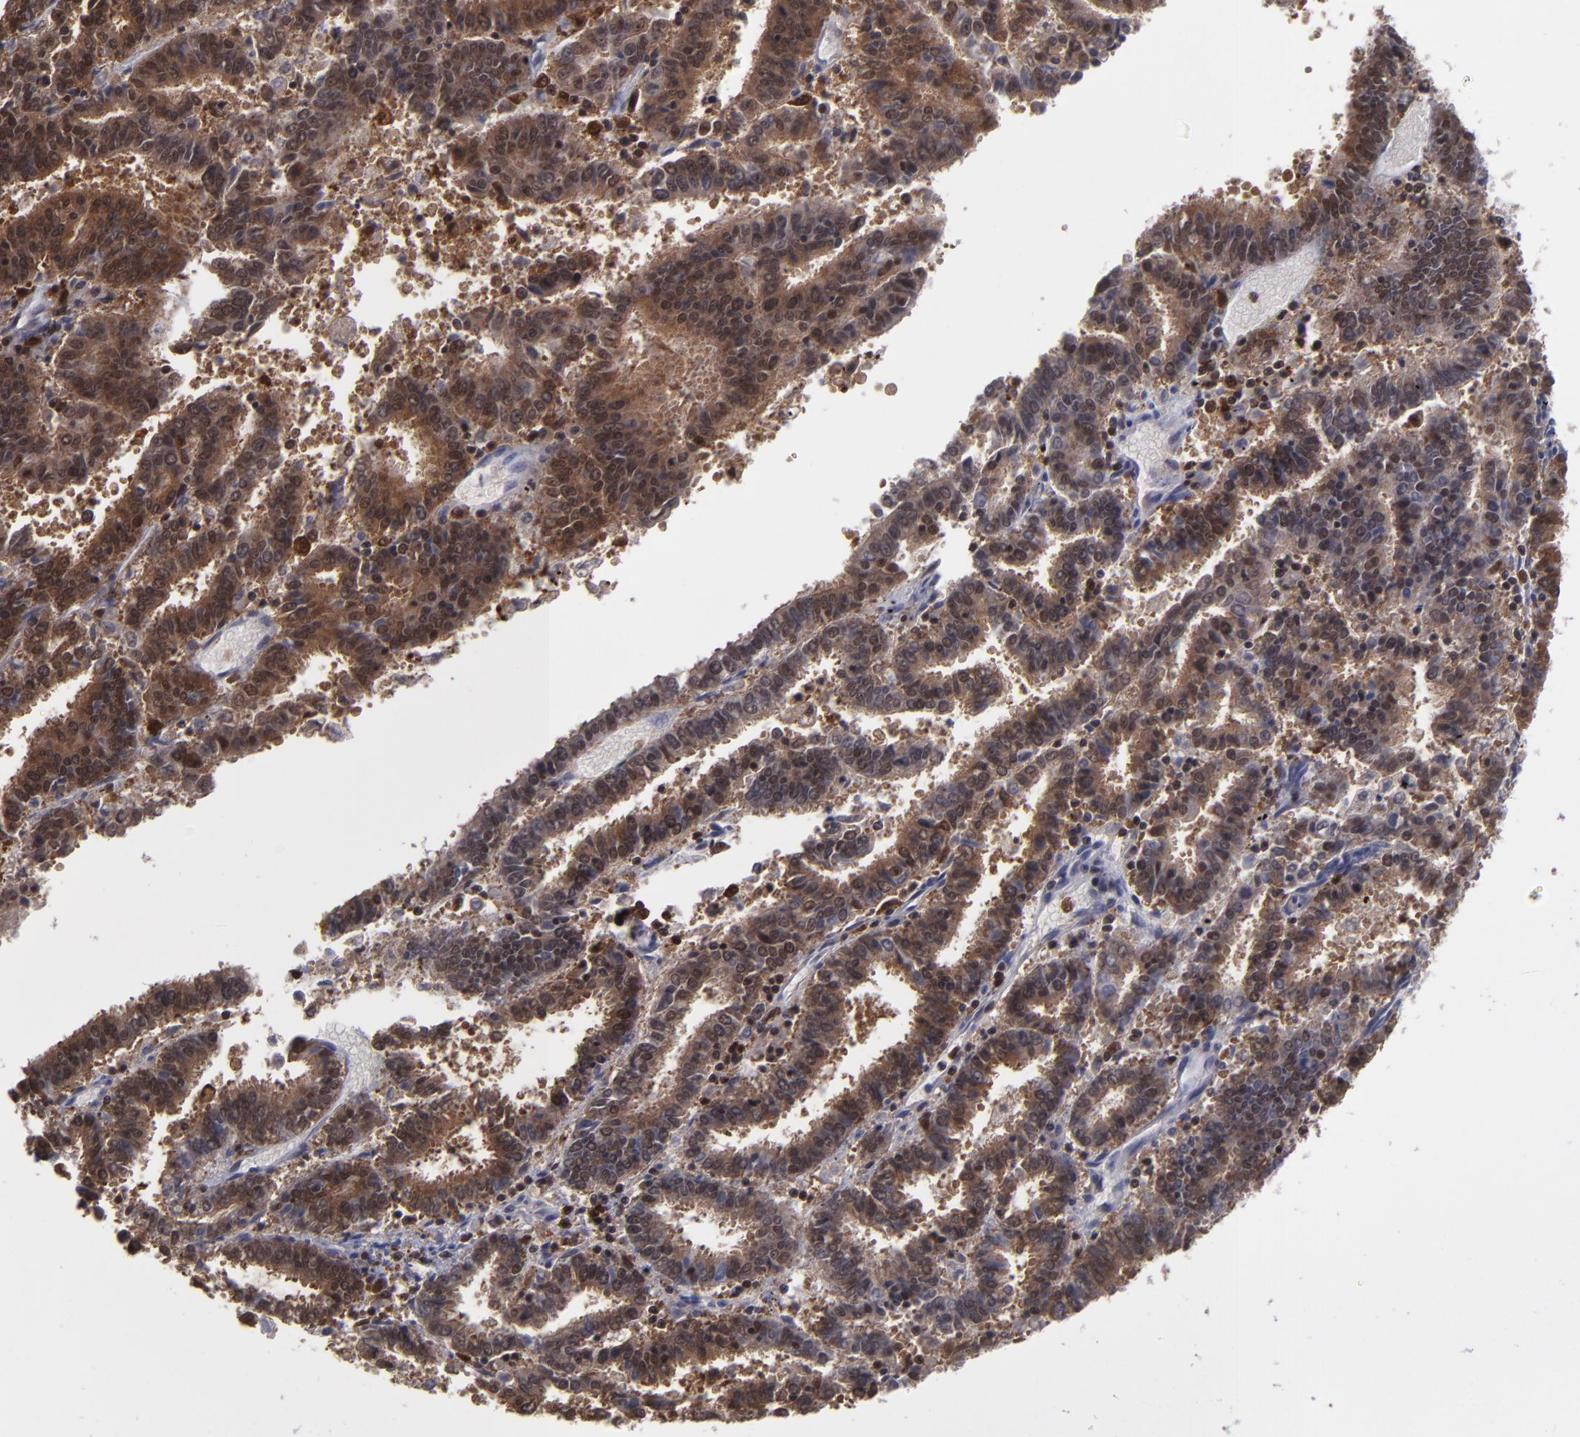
{"staining": {"intensity": "moderate", "quantity": ">75%", "location": "cytoplasmic/membranous,nuclear"}, "tissue": "endometrial cancer", "cell_type": "Tumor cells", "image_type": "cancer", "snomed": [{"axis": "morphology", "description": "Adenocarcinoma, NOS"}, {"axis": "topography", "description": "Uterus"}], "caption": "Brown immunohistochemical staining in endometrial adenocarcinoma demonstrates moderate cytoplasmic/membranous and nuclear staining in approximately >75% of tumor cells.", "gene": "GRB2", "patient": {"sex": "female", "age": 83}}